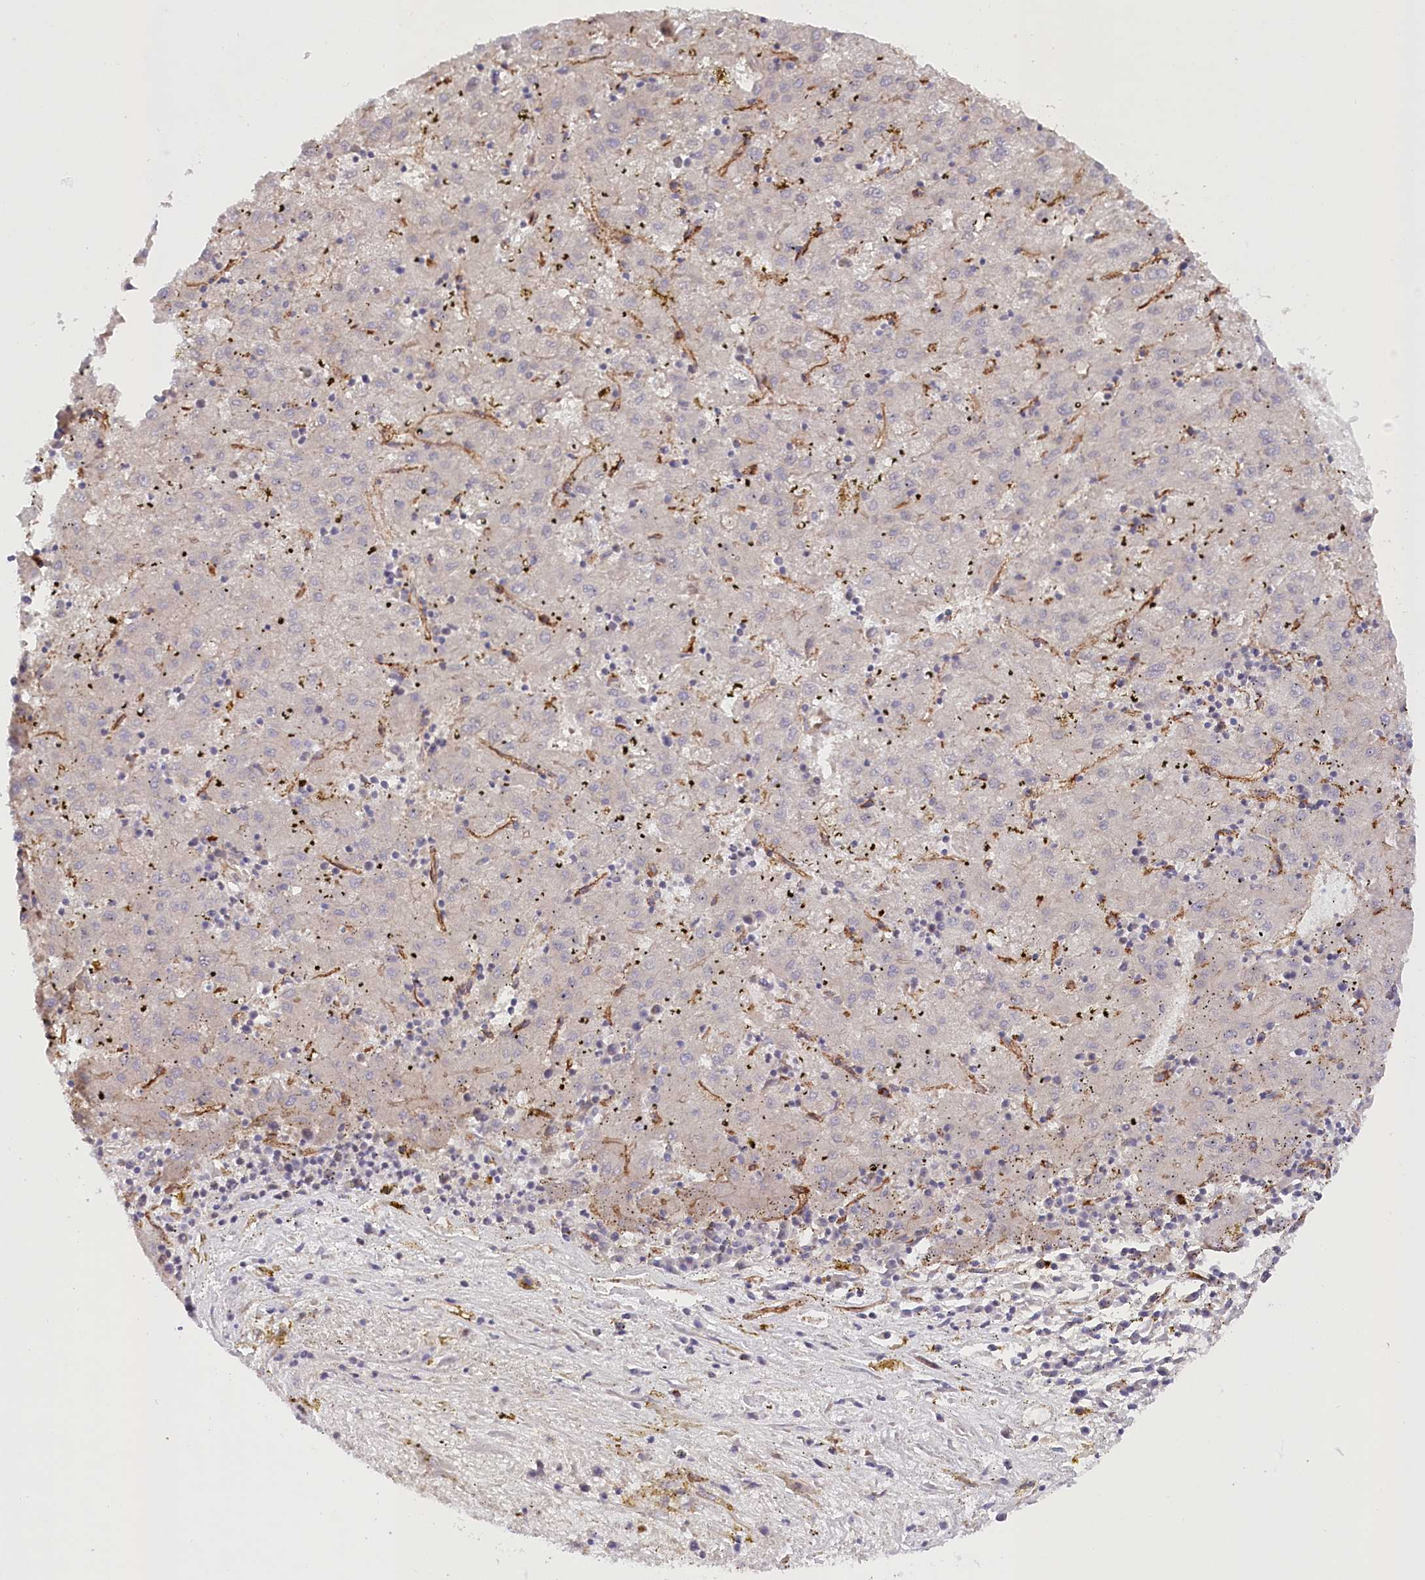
{"staining": {"intensity": "negative", "quantity": "none", "location": "none"}, "tissue": "liver cancer", "cell_type": "Tumor cells", "image_type": "cancer", "snomed": [{"axis": "morphology", "description": "Carcinoma, Hepatocellular, NOS"}, {"axis": "topography", "description": "Liver"}], "caption": "A histopathology image of human liver cancer is negative for staining in tumor cells.", "gene": "MTPAP", "patient": {"sex": "male", "age": 72}}